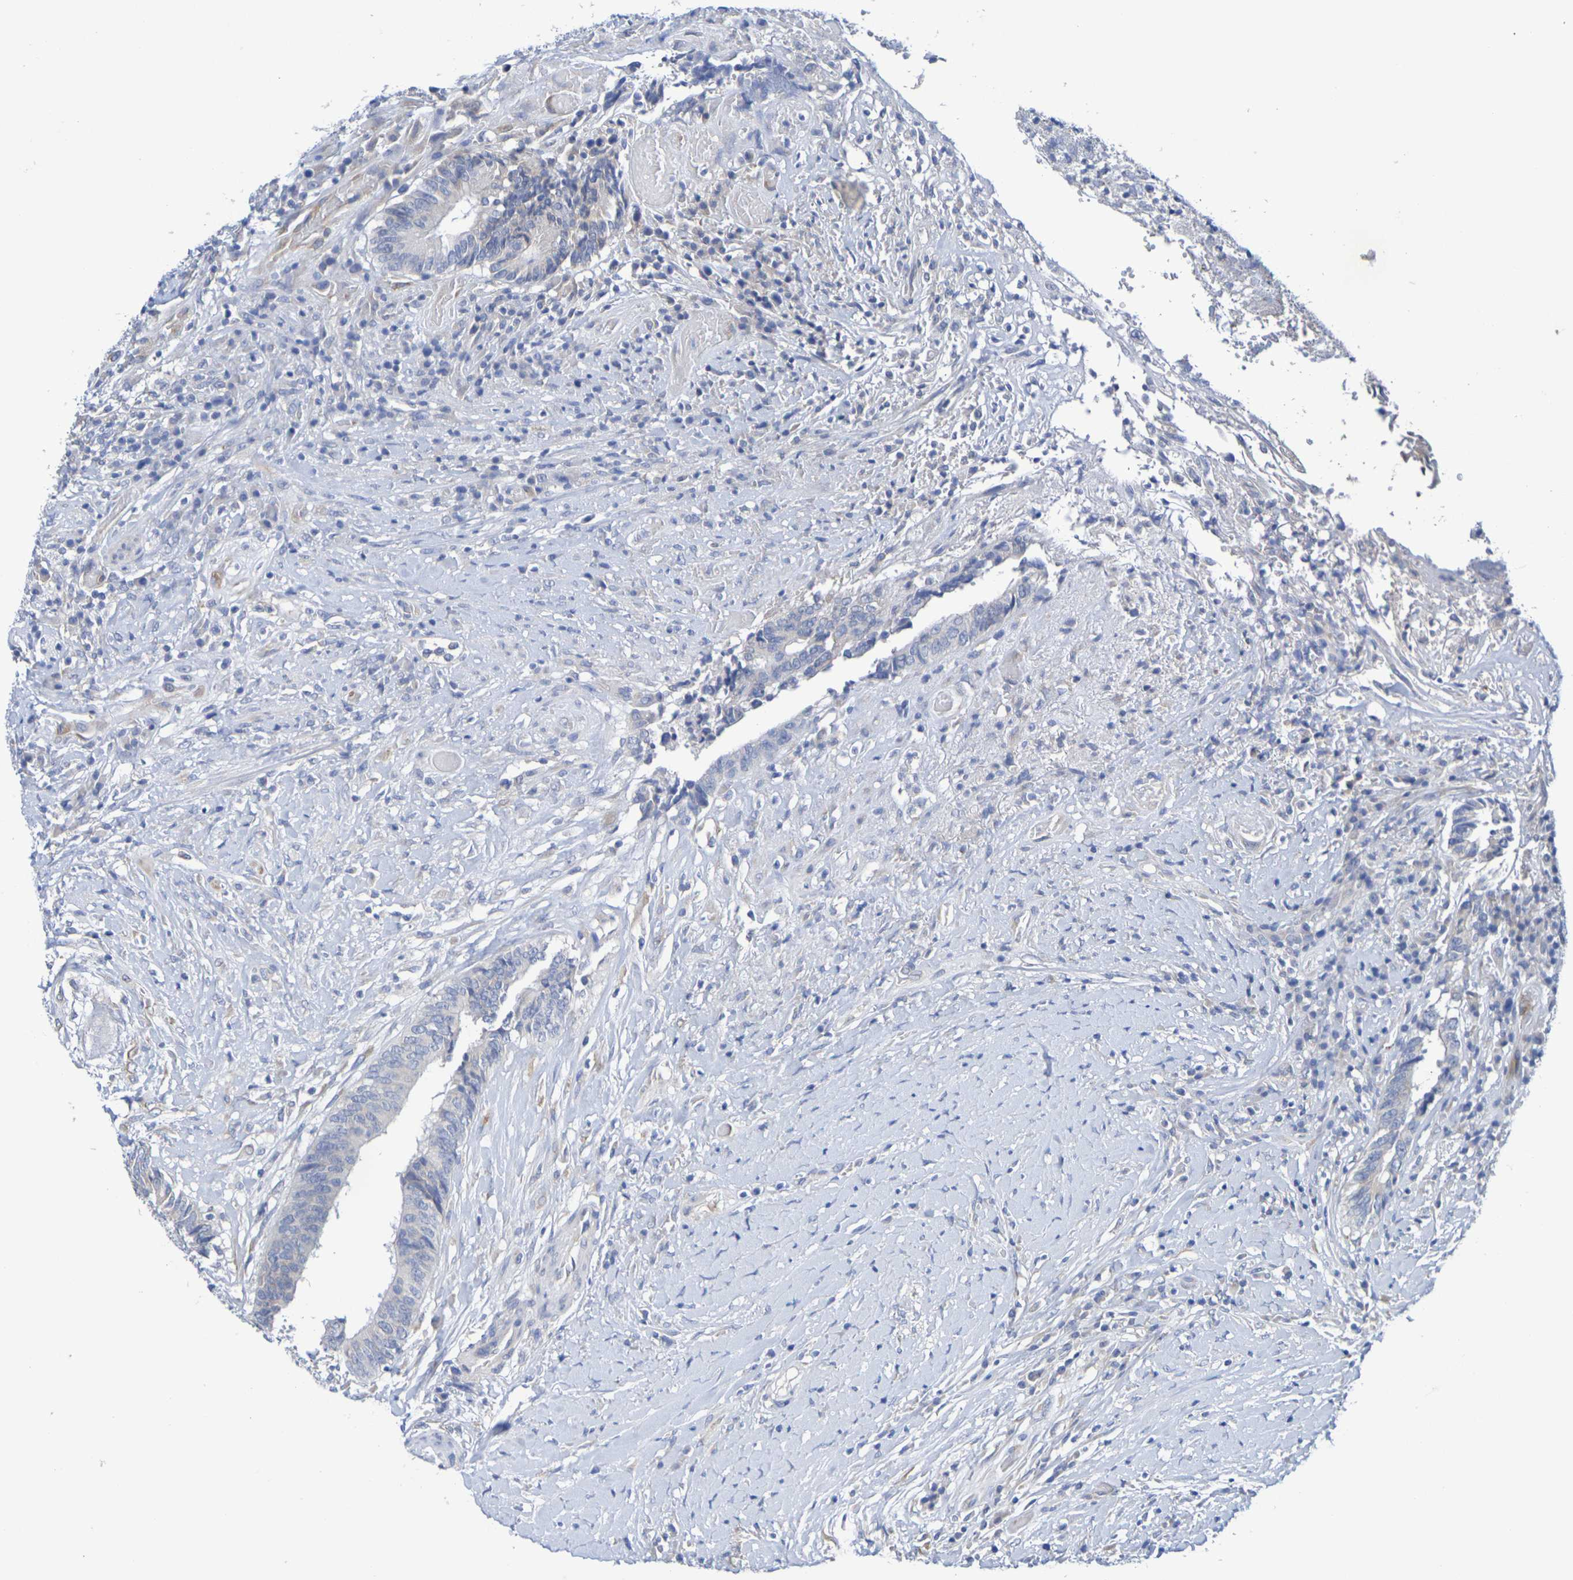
{"staining": {"intensity": "weak", "quantity": "<25%", "location": "cytoplasmic/membranous"}, "tissue": "colorectal cancer", "cell_type": "Tumor cells", "image_type": "cancer", "snomed": [{"axis": "morphology", "description": "Adenocarcinoma, NOS"}, {"axis": "topography", "description": "Rectum"}], "caption": "The immunohistochemistry (IHC) image has no significant expression in tumor cells of colorectal cancer (adenocarcinoma) tissue.", "gene": "TMCC3", "patient": {"sex": "male", "age": 63}}